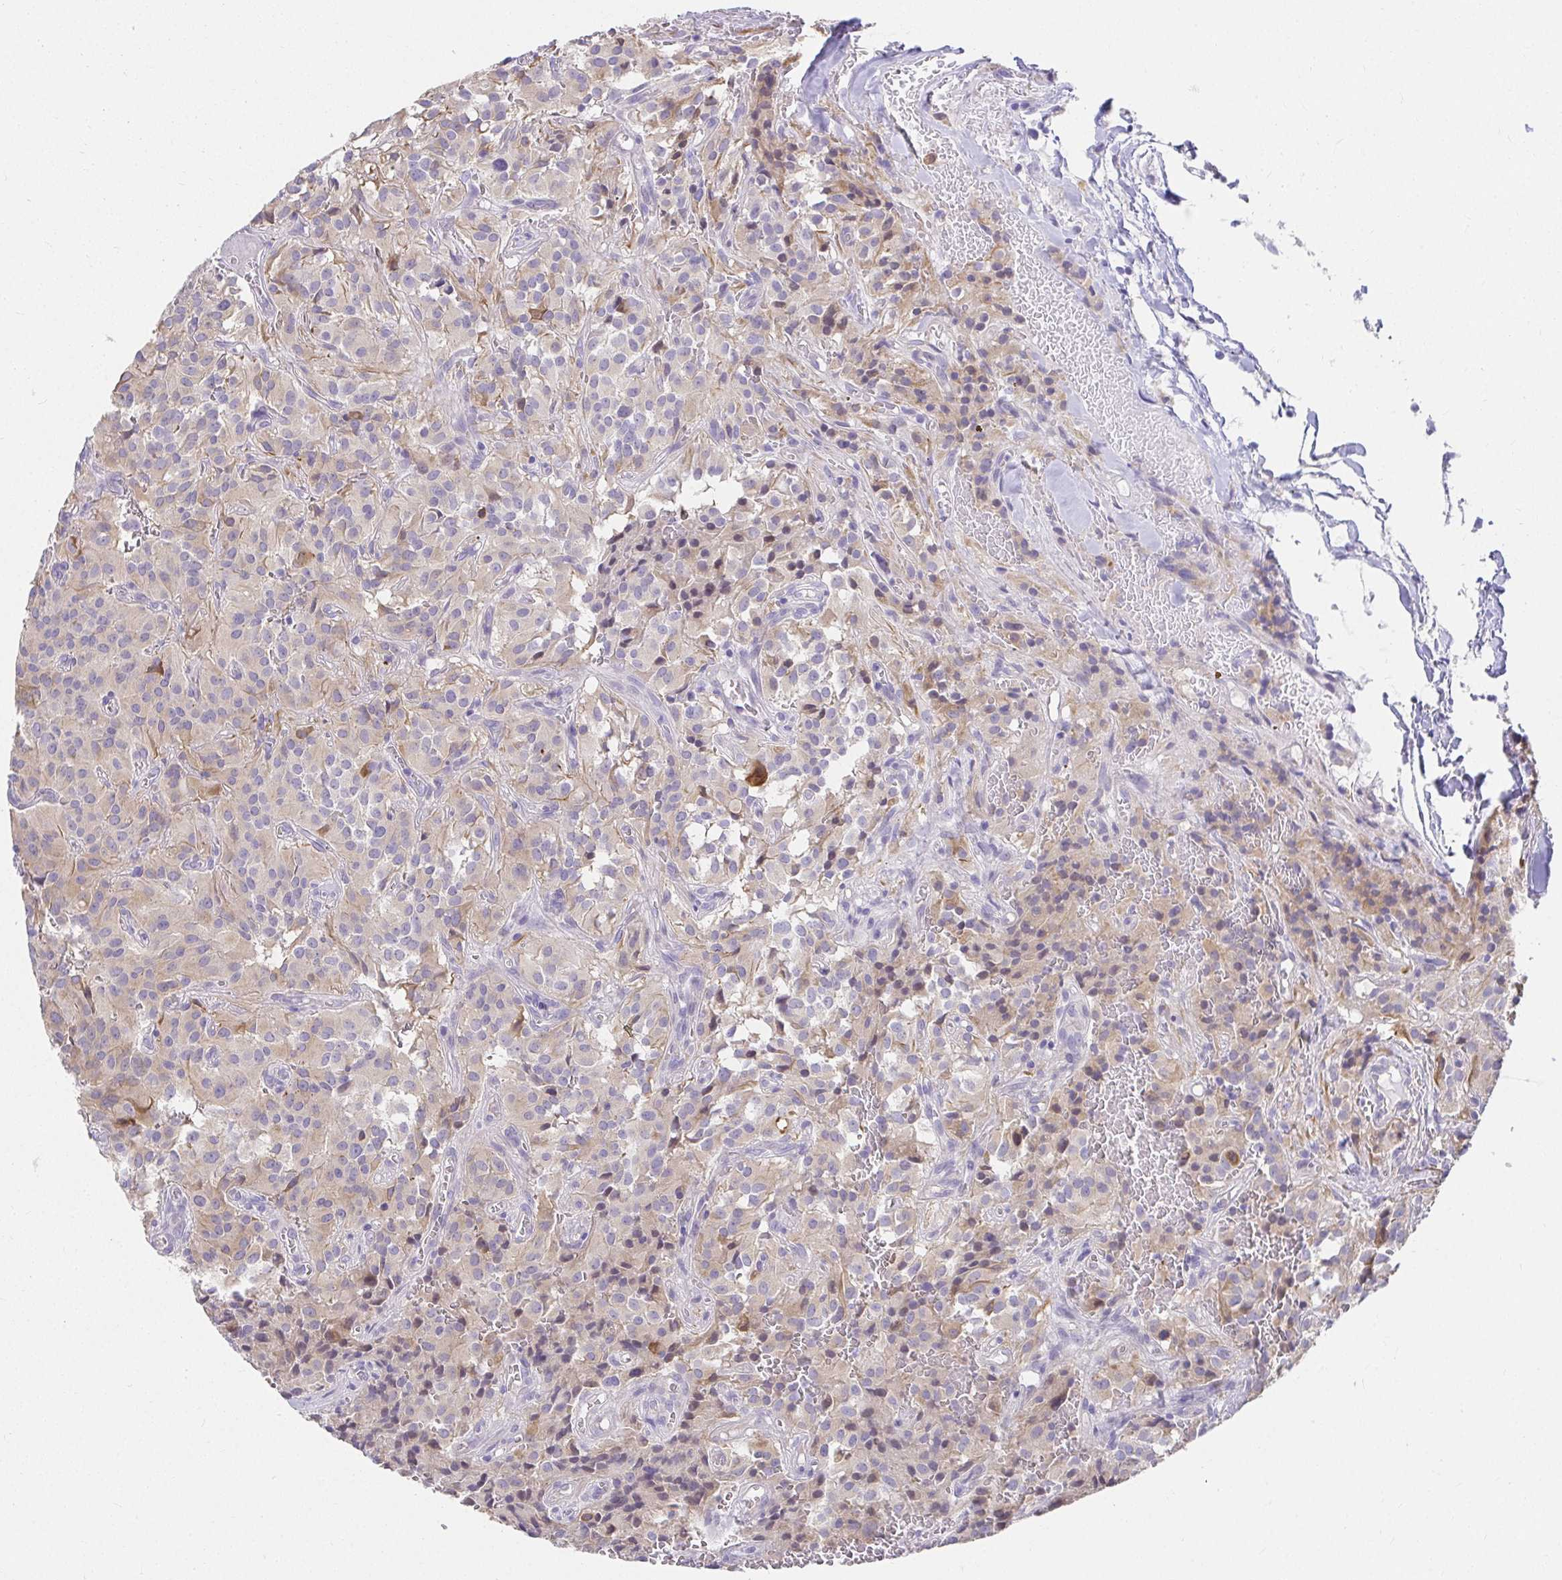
{"staining": {"intensity": "weak", "quantity": "<25%", "location": "cytoplasmic/membranous"}, "tissue": "glioma", "cell_type": "Tumor cells", "image_type": "cancer", "snomed": [{"axis": "morphology", "description": "Glioma, malignant, Low grade"}, {"axis": "topography", "description": "Brain"}], "caption": "Immunohistochemistry (IHC) of human glioma demonstrates no positivity in tumor cells. (DAB immunohistochemistry (IHC) with hematoxylin counter stain).", "gene": "VGLL1", "patient": {"sex": "male", "age": 42}}